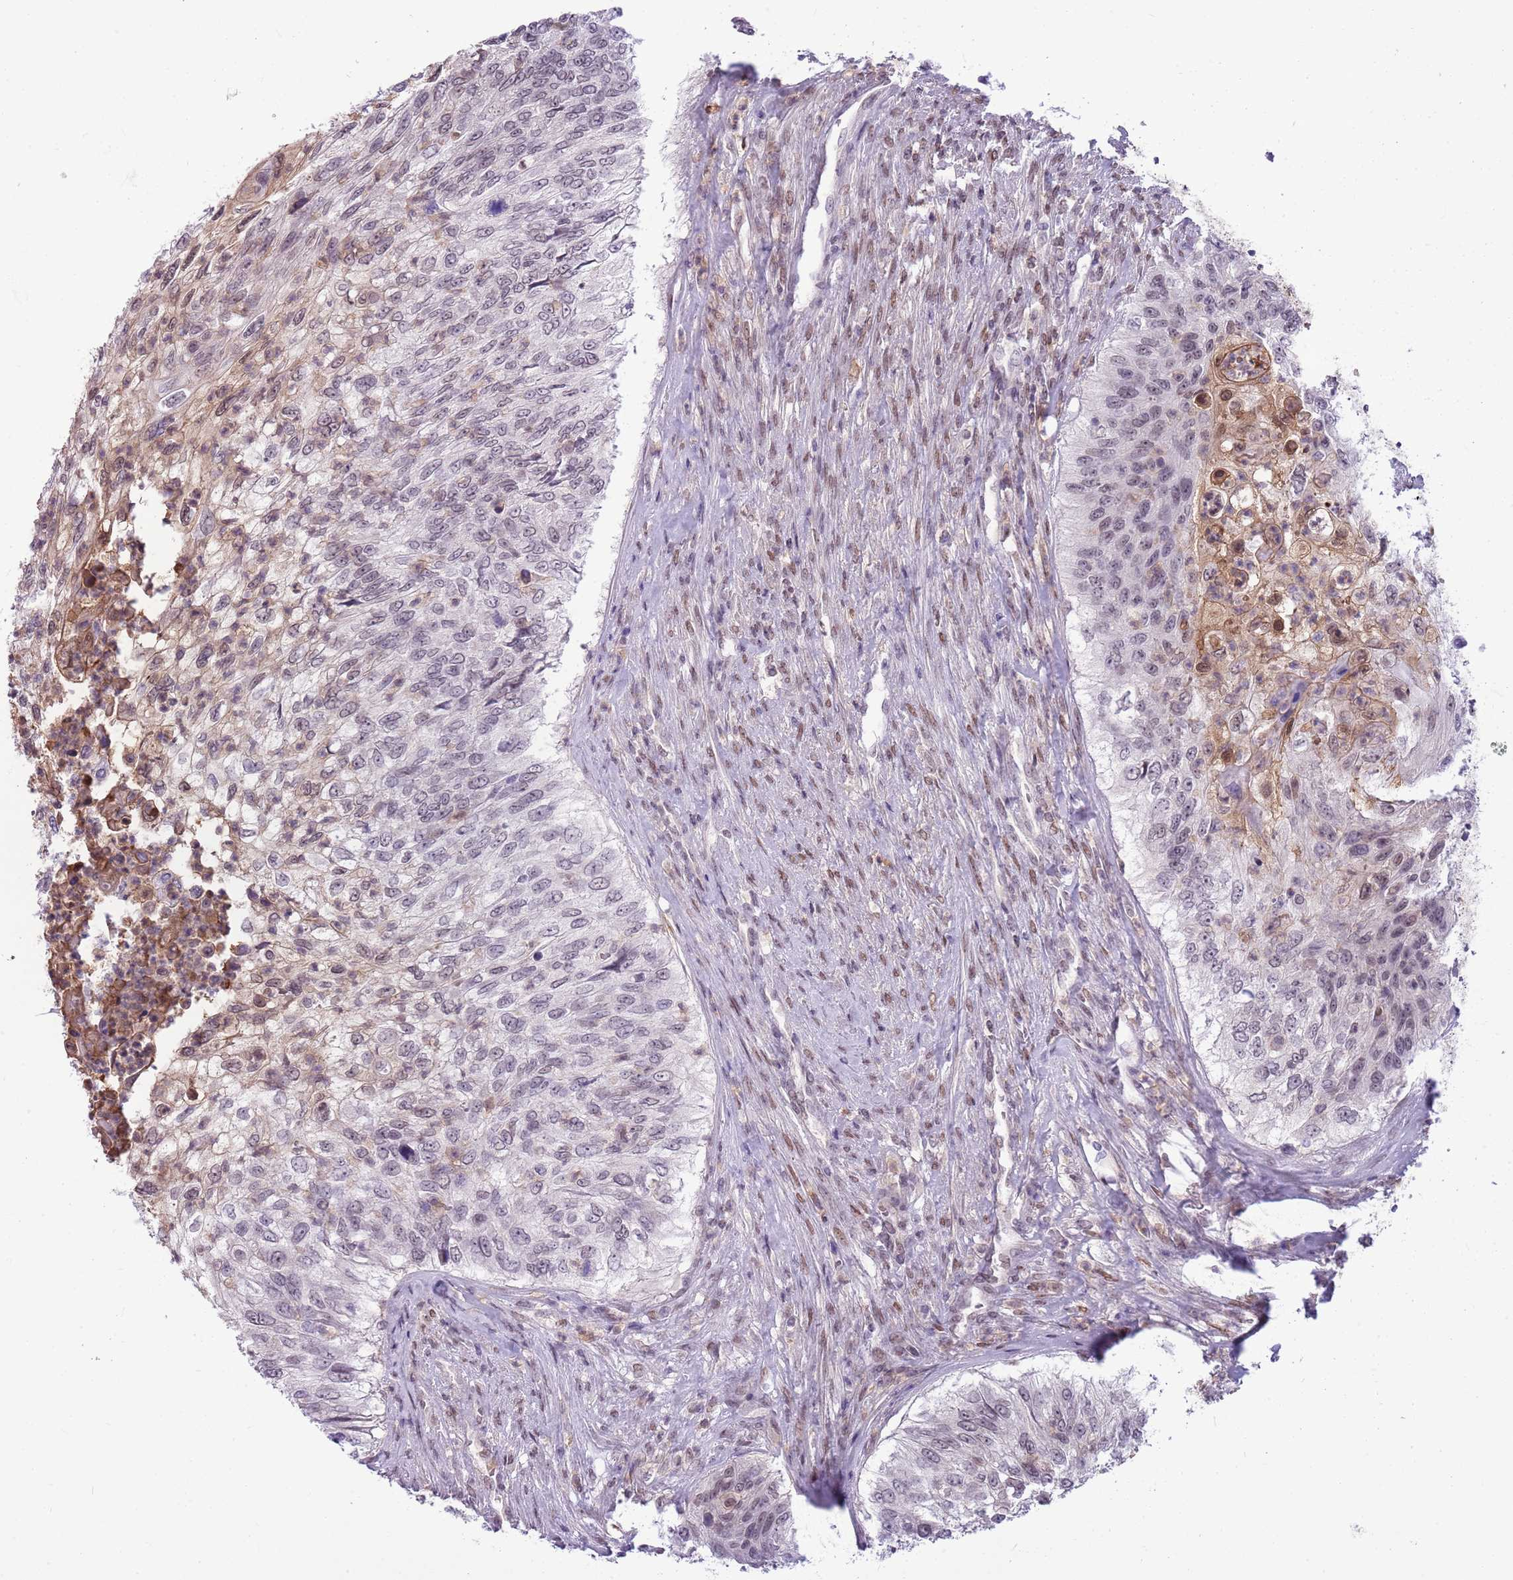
{"staining": {"intensity": "weak", "quantity": "<25%", "location": "nuclear"}, "tissue": "urothelial cancer", "cell_type": "Tumor cells", "image_type": "cancer", "snomed": [{"axis": "morphology", "description": "Urothelial carcinoma, High grade"}, {"axis": "topography", "description": "Urinary bladder"}], "caption": "Tumor cells show no significant protein expression in high-grade urothelial carcinoma.", "gene": "DHX32", "patient": {"sex": "female", "age": 60}}